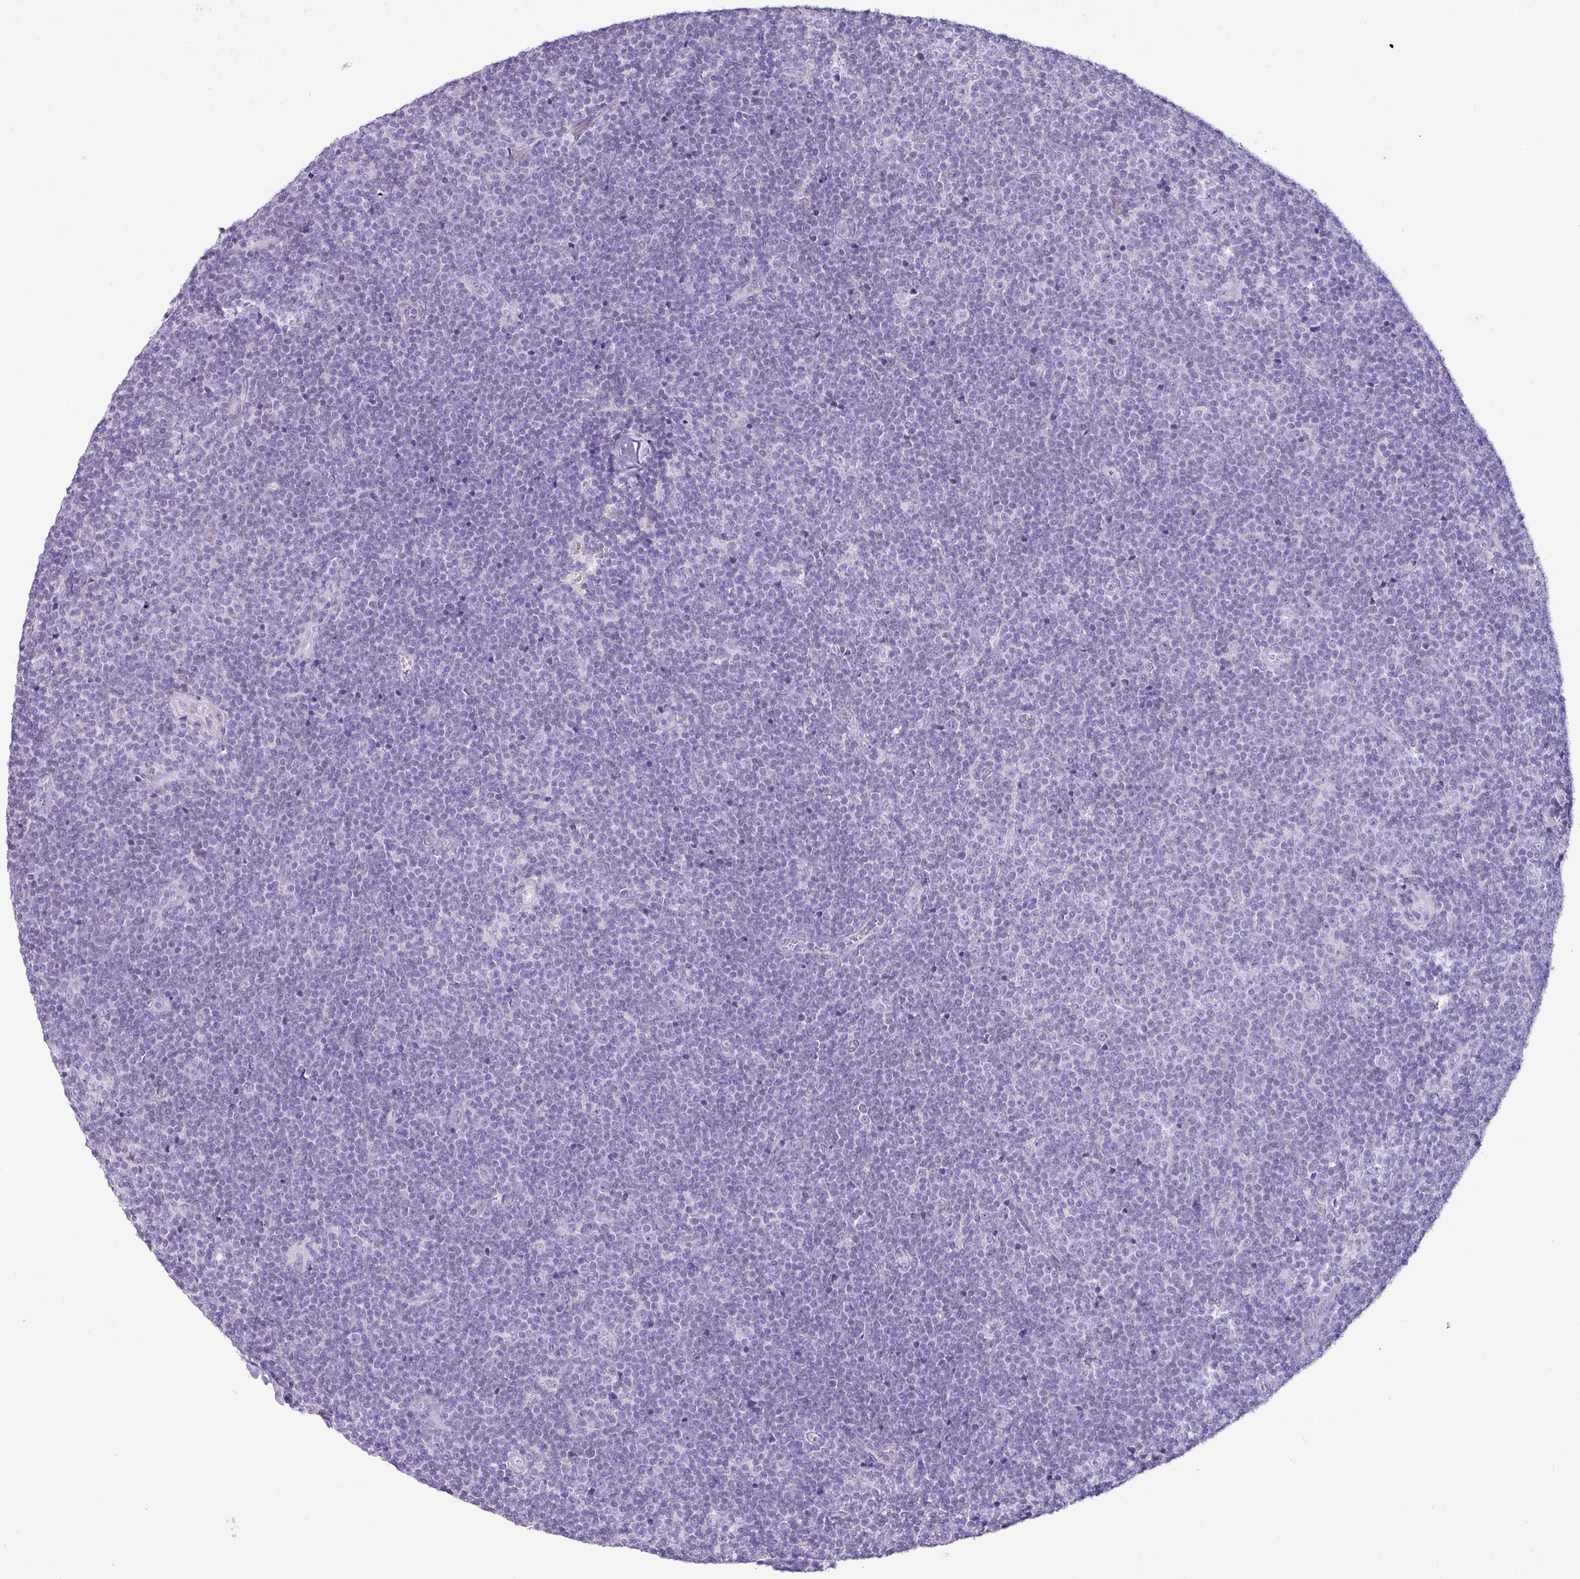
{"staining": {"intensity": "negative", "quantity": "none", "location": "none"}, "tissue": "lymphoma", "cell_type": "Tumor cells", "image_type": "cancer", "snomed": [{"axis": "morphology", "description": "Malignant lymphoma, non-Hodgkin's type, Low grade"}, {"axis": "topography", "description": "Lymph node"}], "caption": "There is no significant expression in tumor cells of low-grade malignant lymphoma, non-Hodgkin's type.", "gene": "ZNF524", "patient": {"sex": "male", "age": 48}}